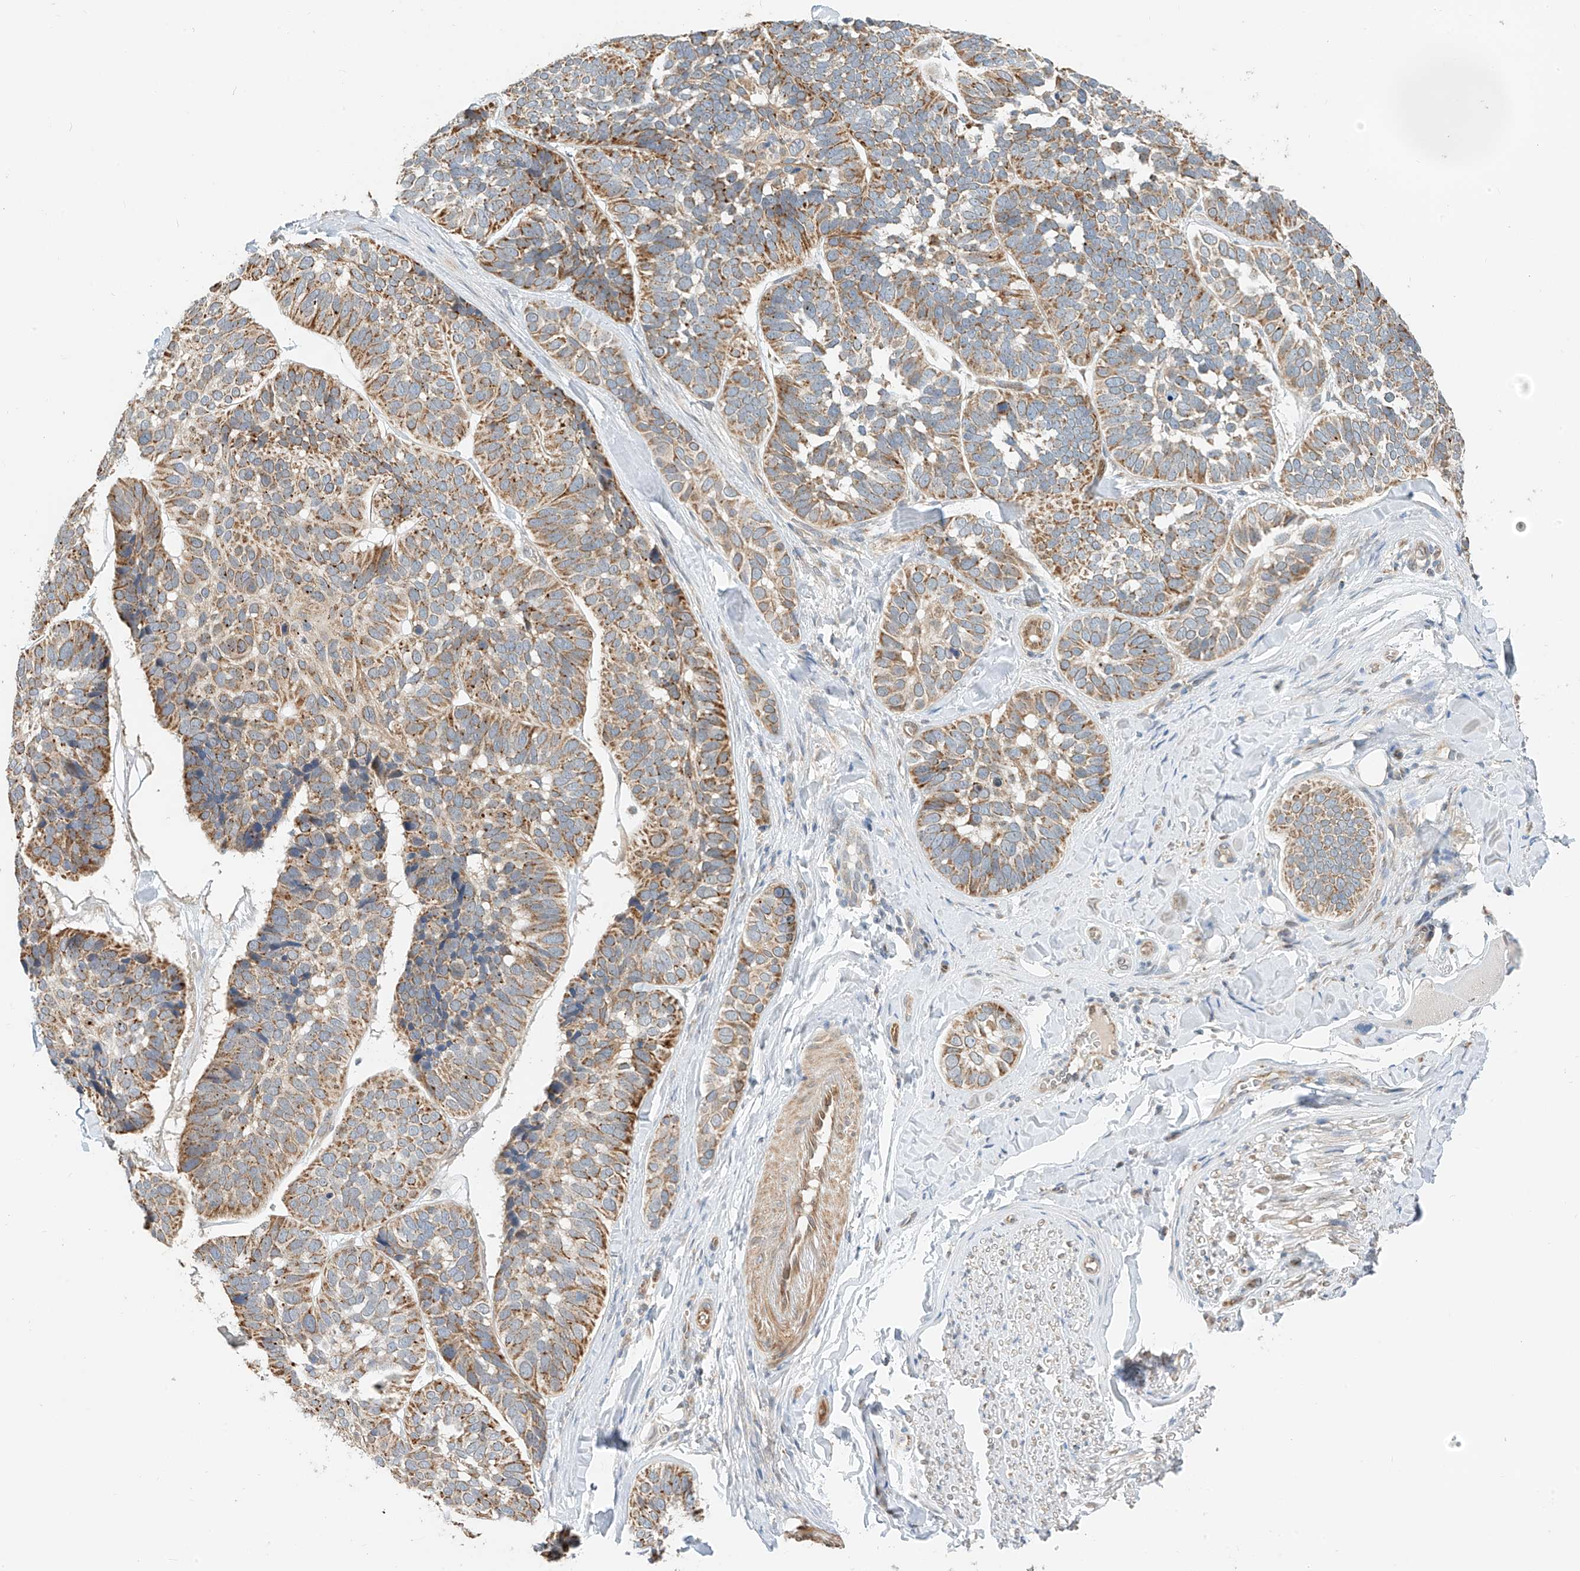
{"staining": {"intensity": "moderate", "quantity": ">75%", "location": "cytoplasmic/membranous"}, "tissue": "skin cancer", "cell_type": "Tumor cells", "image_type": "cancer", "snomed": [{"axis": "morphology", "description": "Basal cell carcinoma"}, {"axis": "topography", "description": "Skin"}], "caption": "High-power microscopy captured an immunohistochemistry micrograph of skin cancer (basal cell carcinoma), revealing moderate cytoplasmic/membranous positivity in approximately >75% of tumor cells.", "gene": "PPA2", "patient": {"sex": "male", "age": 62}}